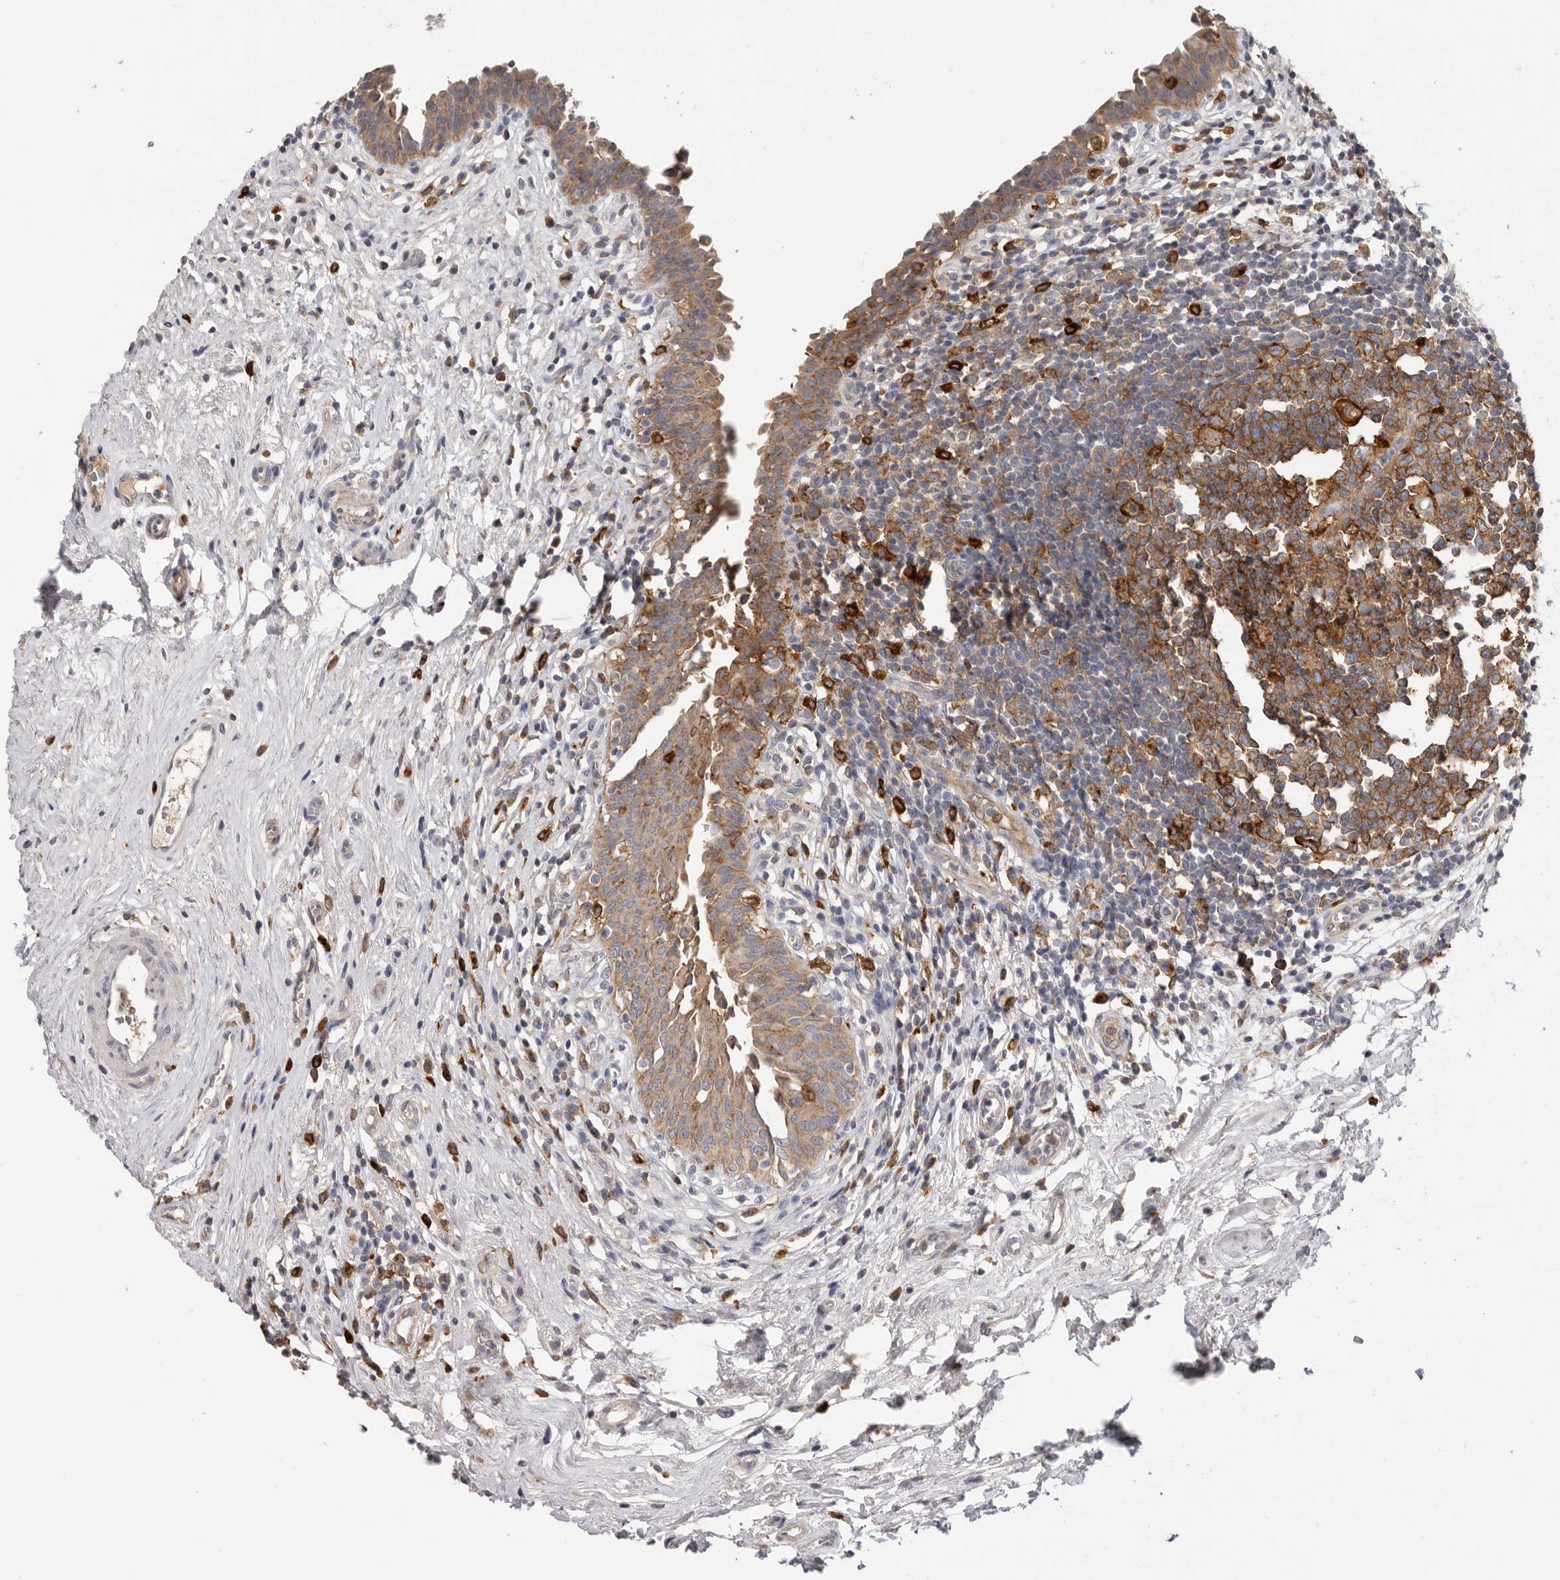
{"staining": {"intensity": "moderate", "quantity": ">75%", "location": "cytoplasmic/membranous"}, "tissue": "urinary bladder", "cell_type": "Urothelial cells", "image_type": "normal", "snomed": [{"axis": "morphology", "description": "Normal tissue, NOS"}, {"axis": "topography", "description": "Urinary bladder"}], "caption": "Brown immunohistochemical staining in normal urinary bladder reveals moderate cytoplasmic/membranous expression in approximately >75% of urothelial cells.", "gene": "TFRC", "patient": {"sex": "male", "age": 83}}